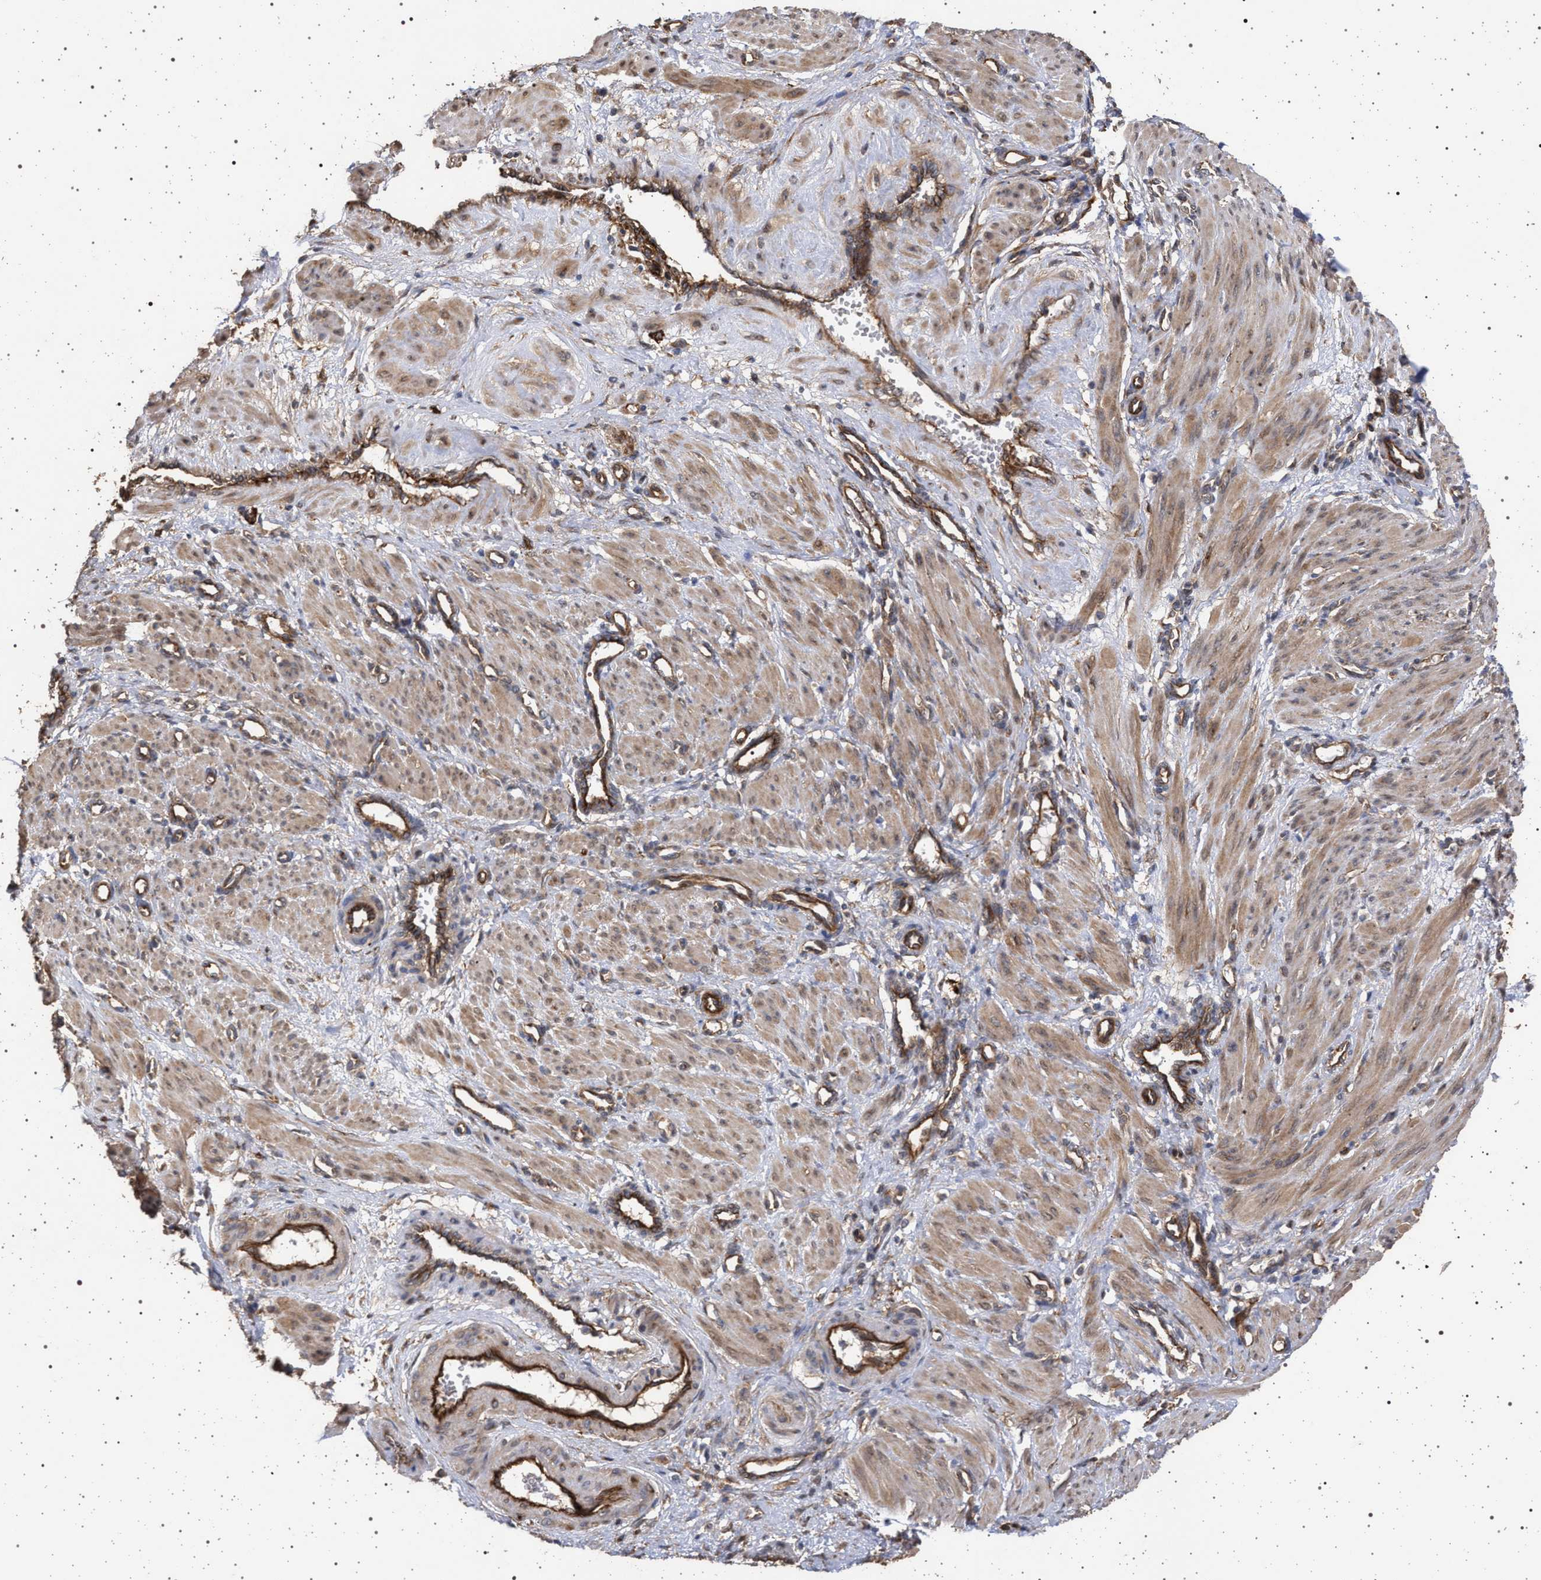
{"staining": {"intensity": "weak", "quantity": "25%-75%", "location": "cytoplasmic/membranous"}, "tissue": "smooth muscle", "cell_type": "Smooth muscle cells", "image_type": "normal", "snomed": [{"axis": "morphology", "description": "Normal tissue, NOS"}, {"axis": "topography", "description": "Endometrium"}], "caption": "Smooth muscle cells demonstrate weak cytoplasmic/membranous expression in approximately 25%-75% of cells in unremarkable smooth muscle.", "gene": "IFT20", "patient": {"sex": "female", "age": 33}}